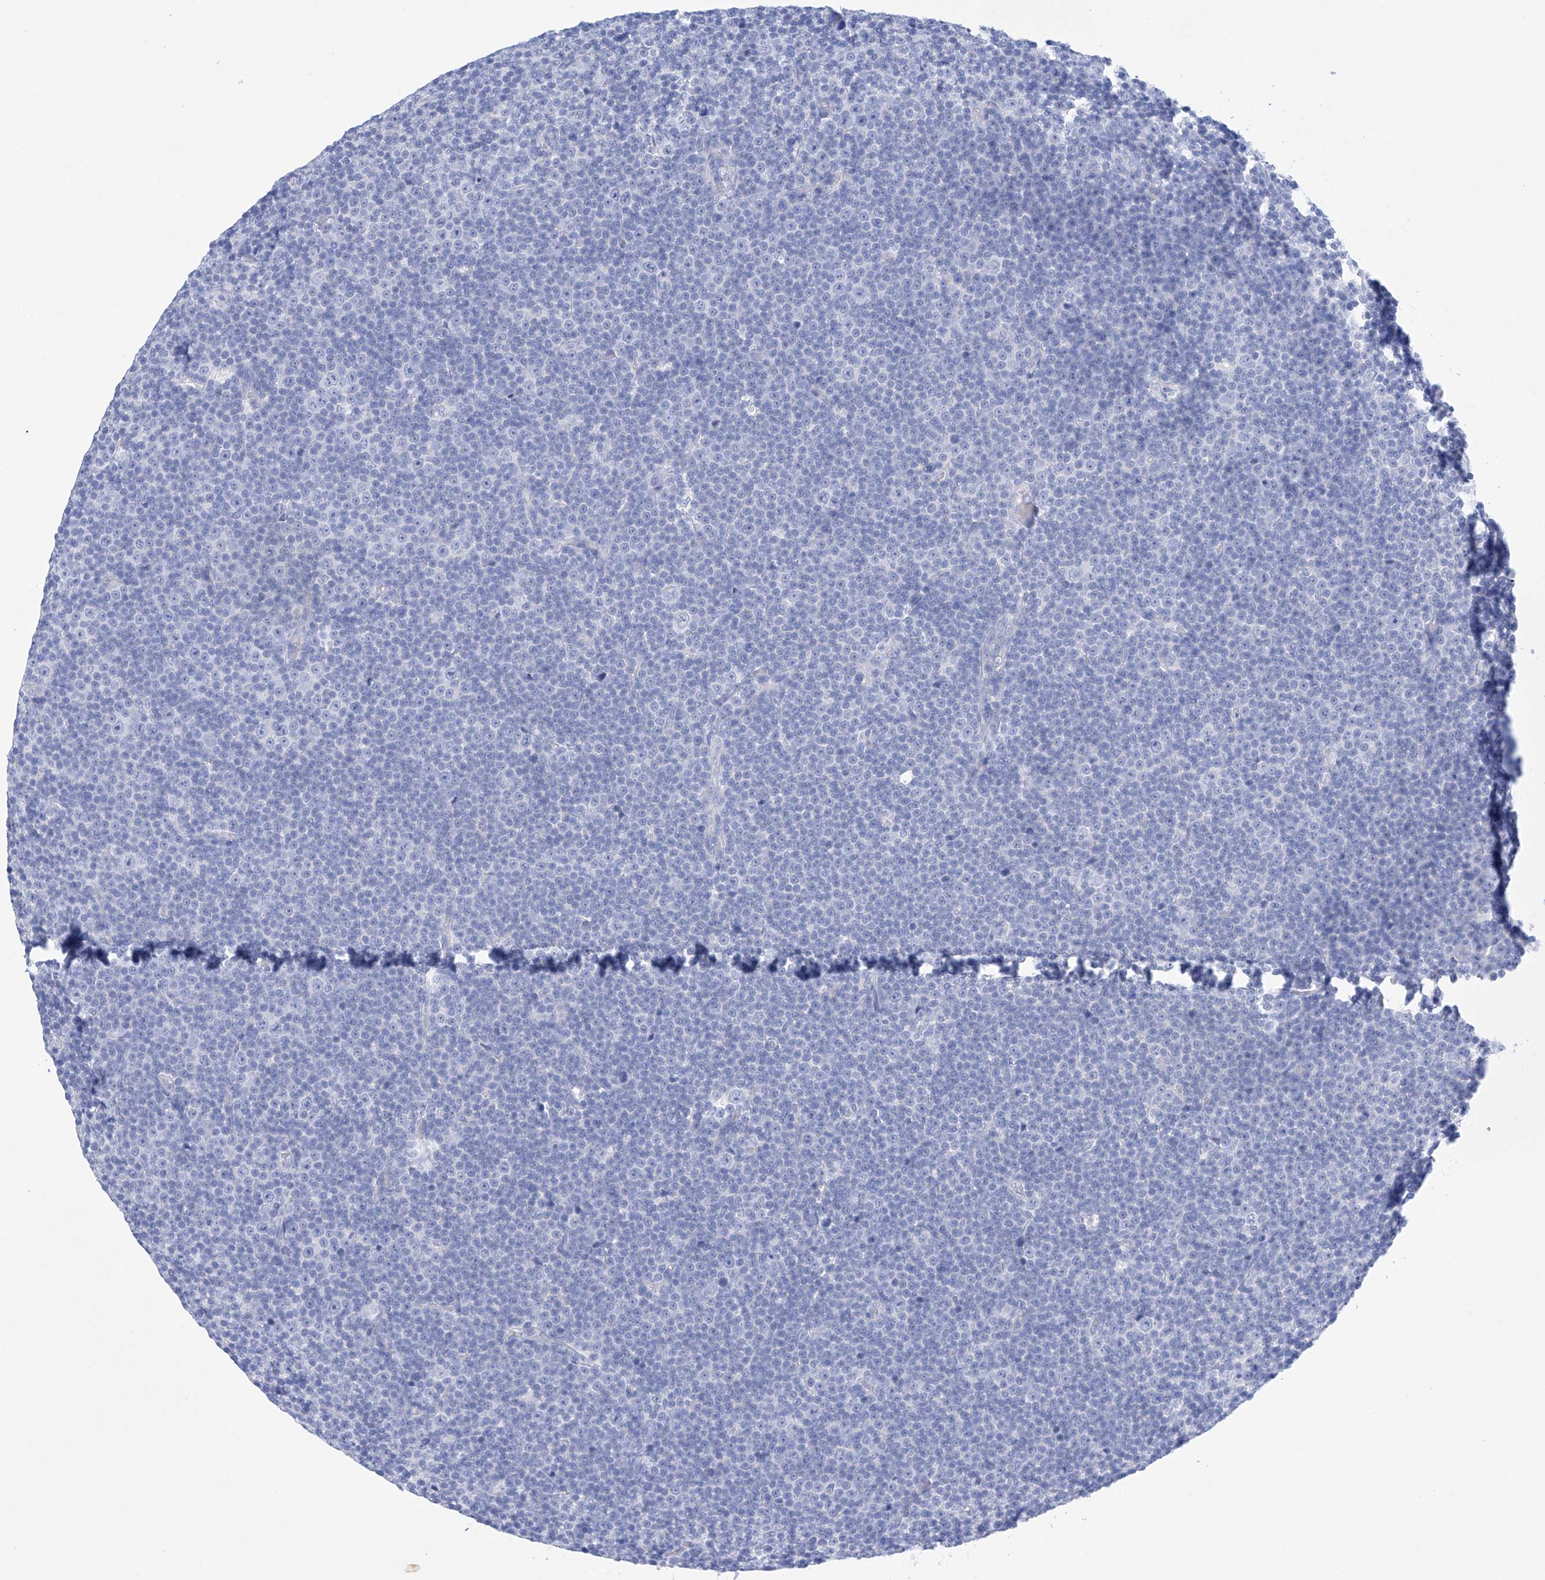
{"staining": {"intensity": "negative", "quantity": "none", "location": "none"}, "tissue": "lymphoma", "cell_type": "Tumor cells", "image_type": "cancer", "snomed": [{"axis": "morphology", "description": "Malignant lymphoma, non-Hodgkin's type, Low grade"}, {"axis": "topography", "description": "Lymph node"}], "caption": "This is a image of immunohistochemistry staining of lymphoma, which shows no positivity in tumor cells. The staining is performed using DAB brown chromogen with nuclei counter-stained in using hematoxylin.", "gene": "LURAP1", "patient": {"sex": "female", "age": 67}}